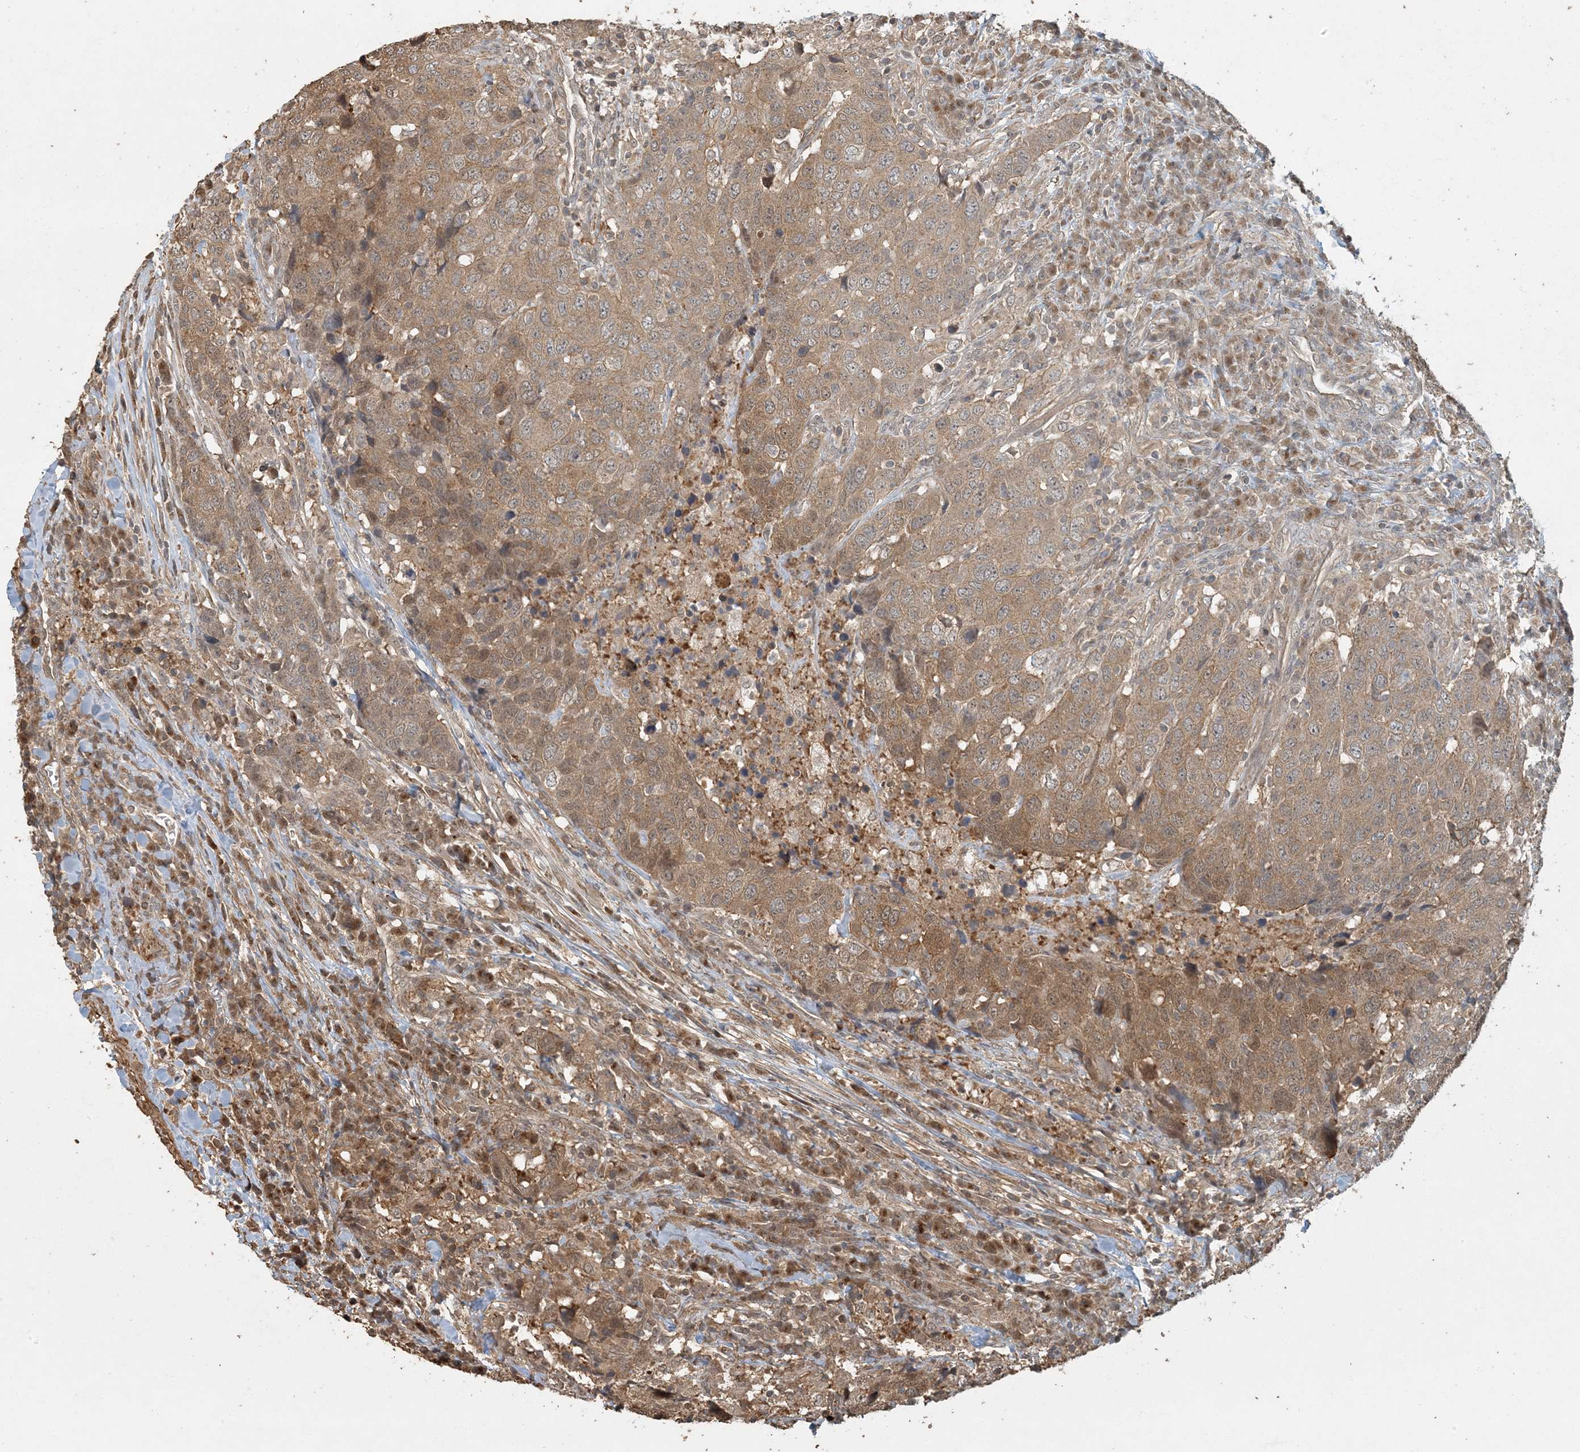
{"staining": {"intensity": "moderate", "quantity": ">75%", "location": "cytoplasmic/membranous"}, "tissue": "head and neck cancer", "cell_type": "Tumor cells", "image_type": "cancer", "snomed": [{"axis": "morphology", "description": "Squamous cell carcinoma, NOS"}, {"axis": "topography", "description": "Head-Neck"}], "caption": "IHC photomicrograph of squamous cell carcinoma (head and neck) stained for a protein (brown), which shows medium levels of moderate cytoplasmic/membranous positivity in about >75% of tumor cells.", "gene": "AK9", "patient": {"sex": "male", "age": 66}}